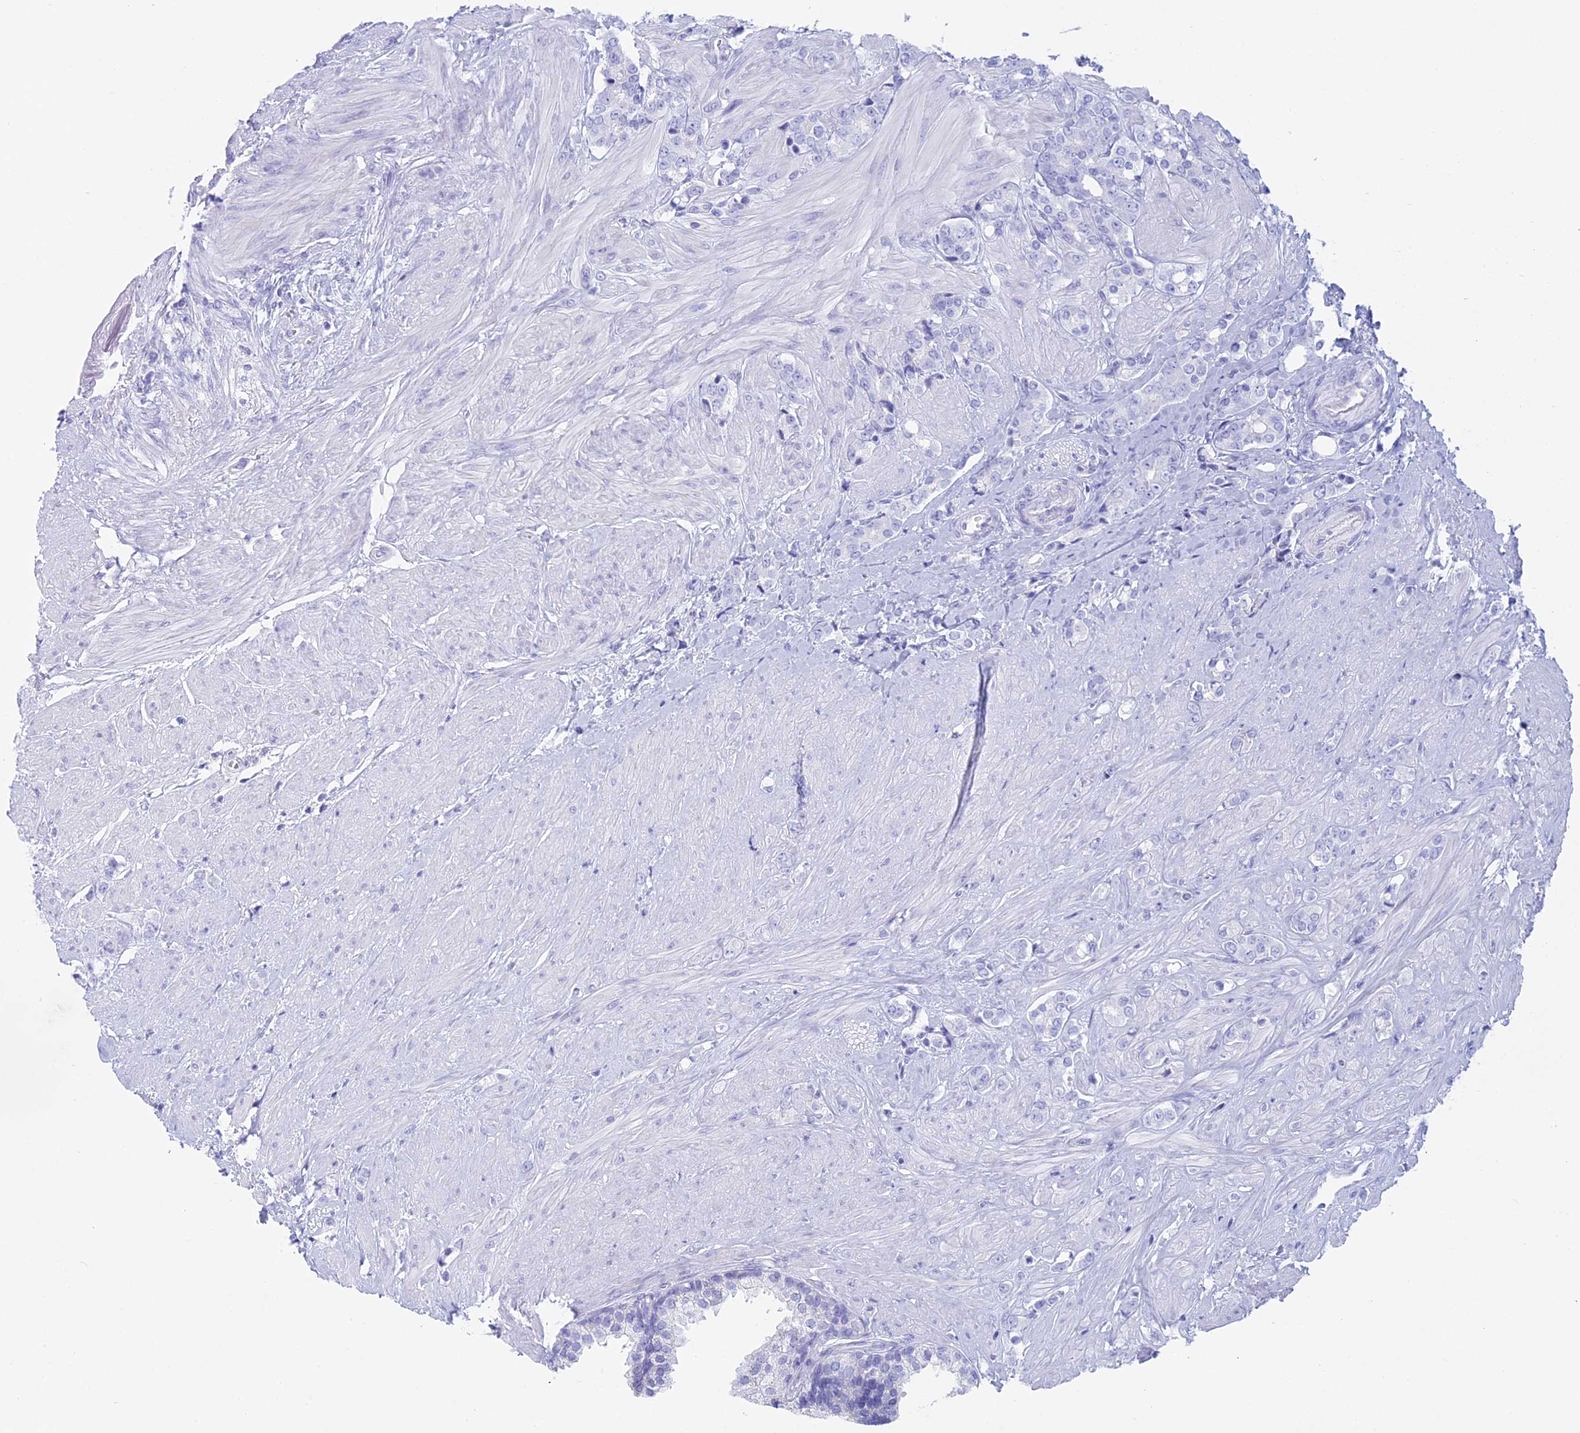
{"staining": {"intensity": "negative", "quantity": "none", "location": "none"}, "tissue": "prostate cancer", "cell_type": "Tumor cells", "image_type": "cancer", "snomed": [{"axis": "morphology", "description": "Adenocarcinoma, High grade"}, {"axis": "topography", "description": "Prostate"}], "caption": "Human adenocarcinoma (high-grade) (prostate) stained for a protein using IHC demonstrates no staining in tumor cells.", "gene": "RP1", "patient": {"sex": "male", "age": 62}}